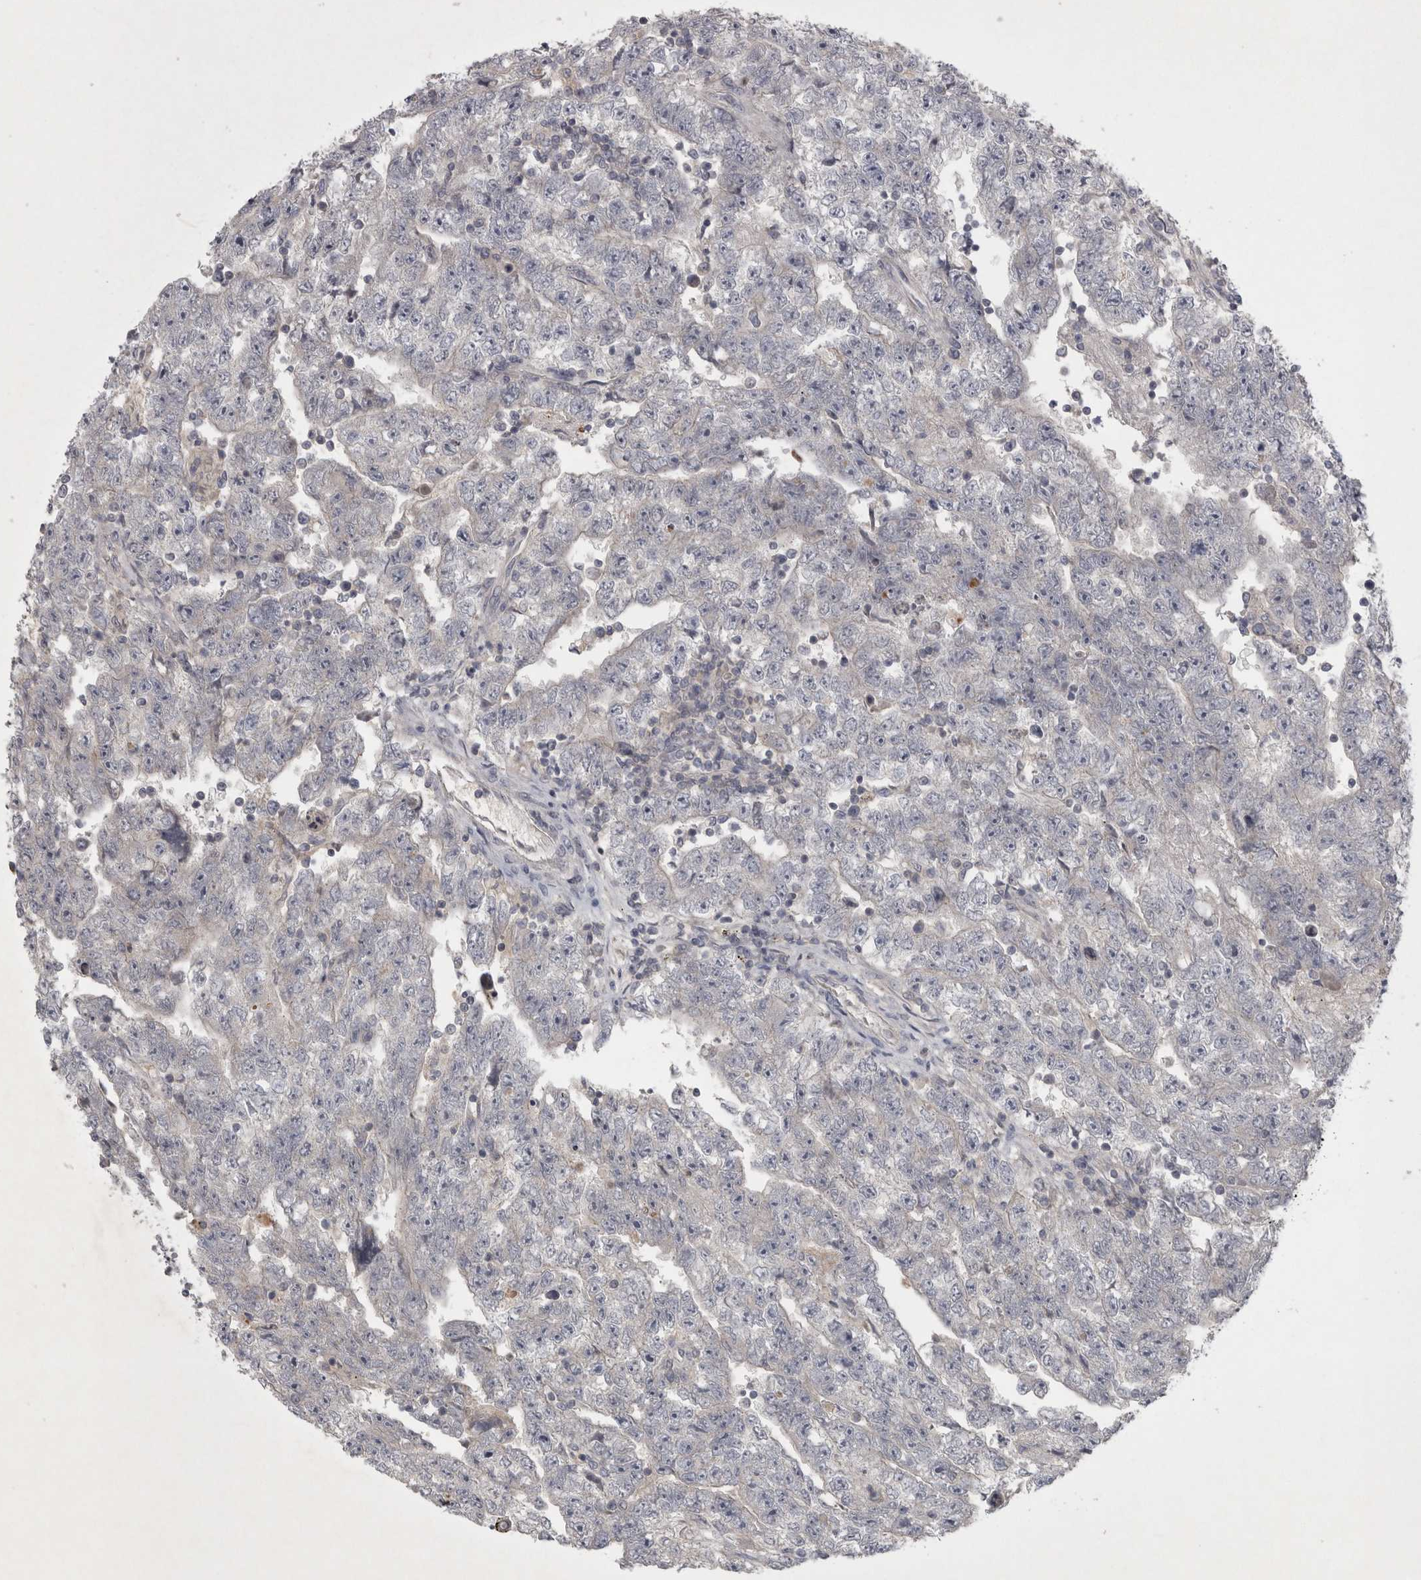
{"staining": {"intensity": "negative", "quantity": "none", "location": "none"}, "tissue": "testis cancer", "cell_type": "Tumor cells", "image_type": "cancer", "snomed": [{"axis": "morphology", "description": "Carcinoma, Embryonal, NOS"}, {"axis": "topography", "description": "Testis"}], "caption": "Immunohistochemical staining of human testis cancer reveals no significant positivity in tumor cells.", "gene": "ENPP7", "patient": {"sex": "male", "age": 25}}